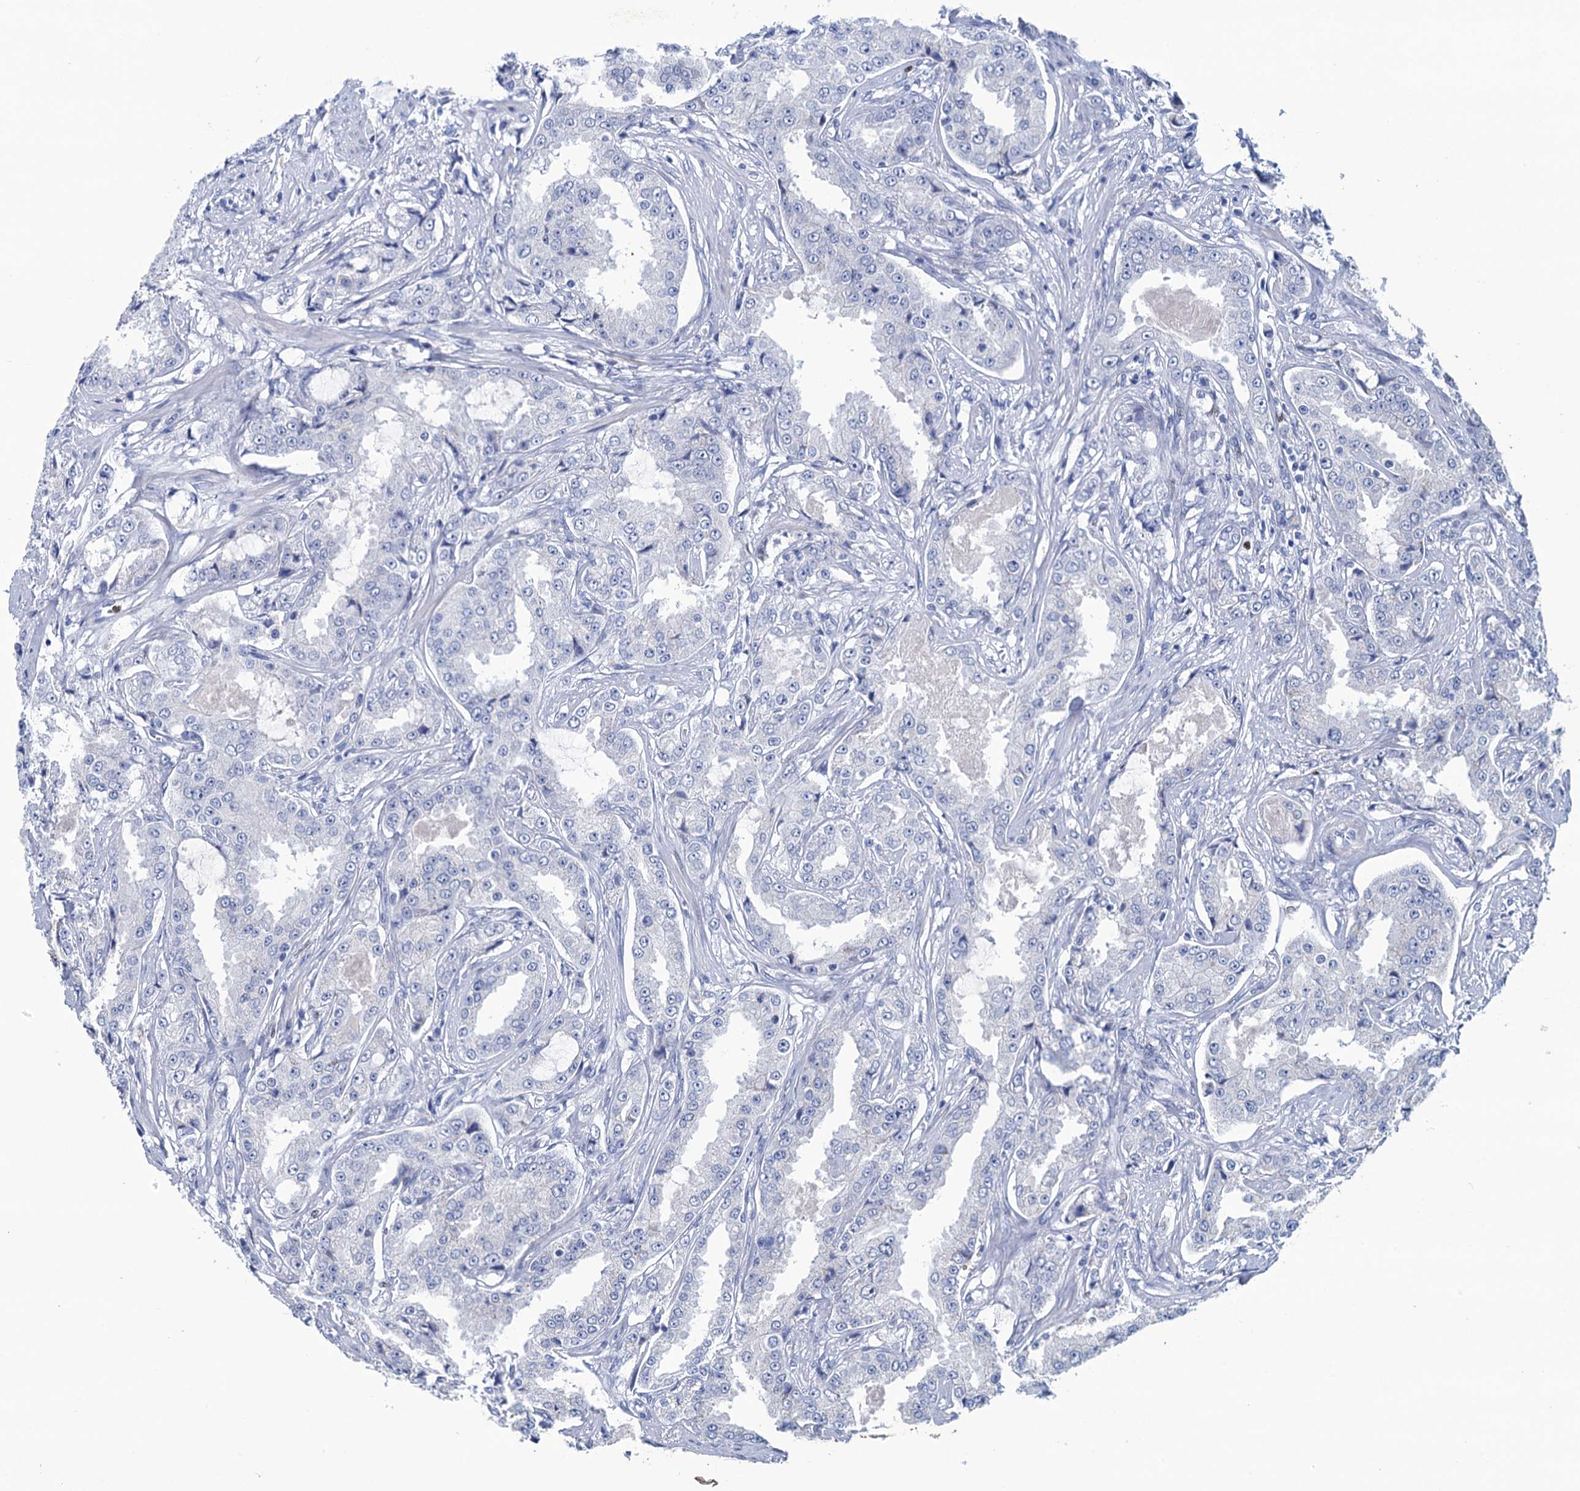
{"staining": {"intensity": "negative", "quantity": "none", "location": "none"}, "tissue": "prostate cancer", "cell_type": "Tumor cells", "image_type": "cancer", "snomed": [{"axis": "morphology", "description": "Adenocarcinoma, High grade"}, {"axis": "topography", "description": "Prostate"}], "caption": "Prostate cancer was stained to show a protein in brown. There is no significant expression in tumor cells.", "gene": "RHCG", "patient": {"sex": "male", "age": 73}}